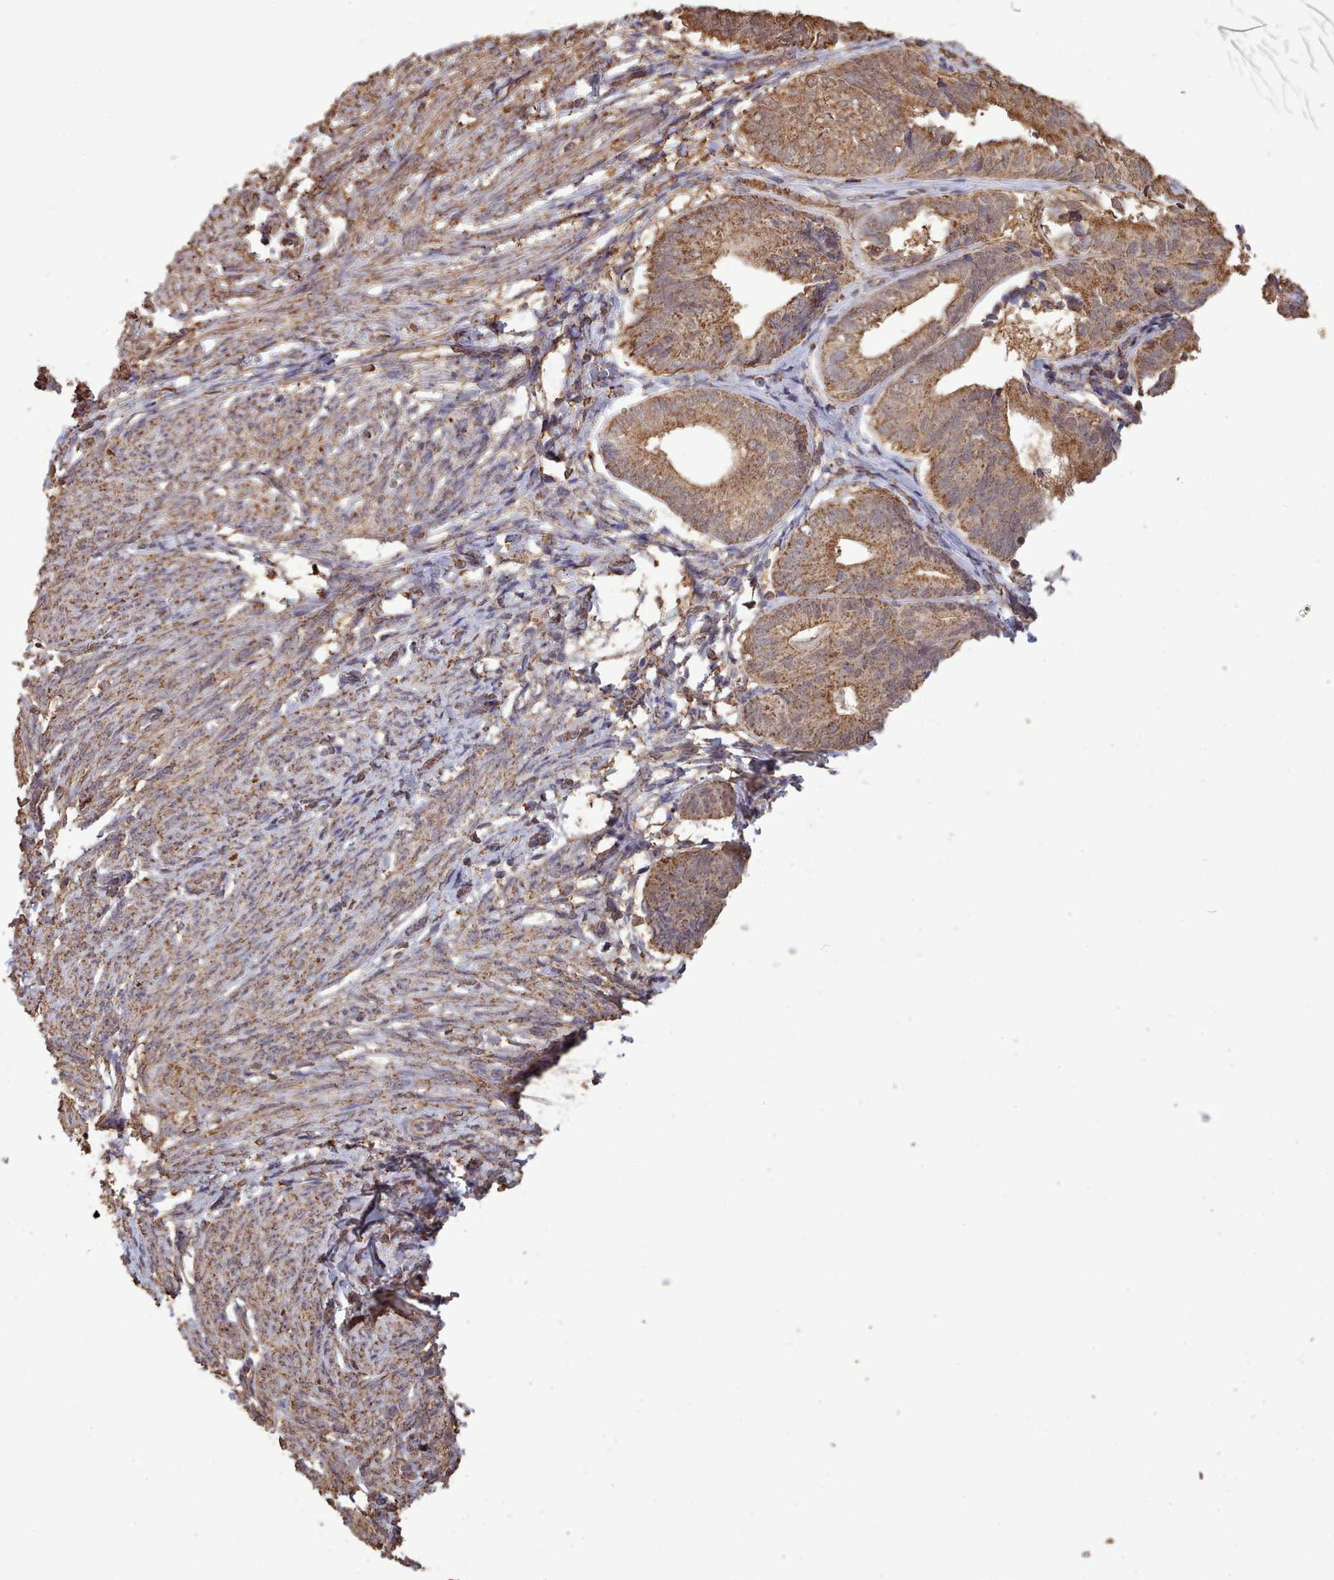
{"staining": {"intensity": "moderate", "quantity": ">75%", "location": "cytoplasmic/membranous"}, "tissue": "endometrial cancer", "cell_type": "Tumor cells", "image_type": "cancer", "snomed": [{"axis": "morphology", "description": "Adenocarcinoma, NOS"}, {"axis": "topography", "description": "Endometrium"}], "caption": "Endometrial cancer was stained to show a protein in brown. There is medium levels of moderate cytoplasmic/membranous positivity in approximately >75% of tumor cells.", "gene": "METRN", "patient": {"sex": "female", "age": 87}}